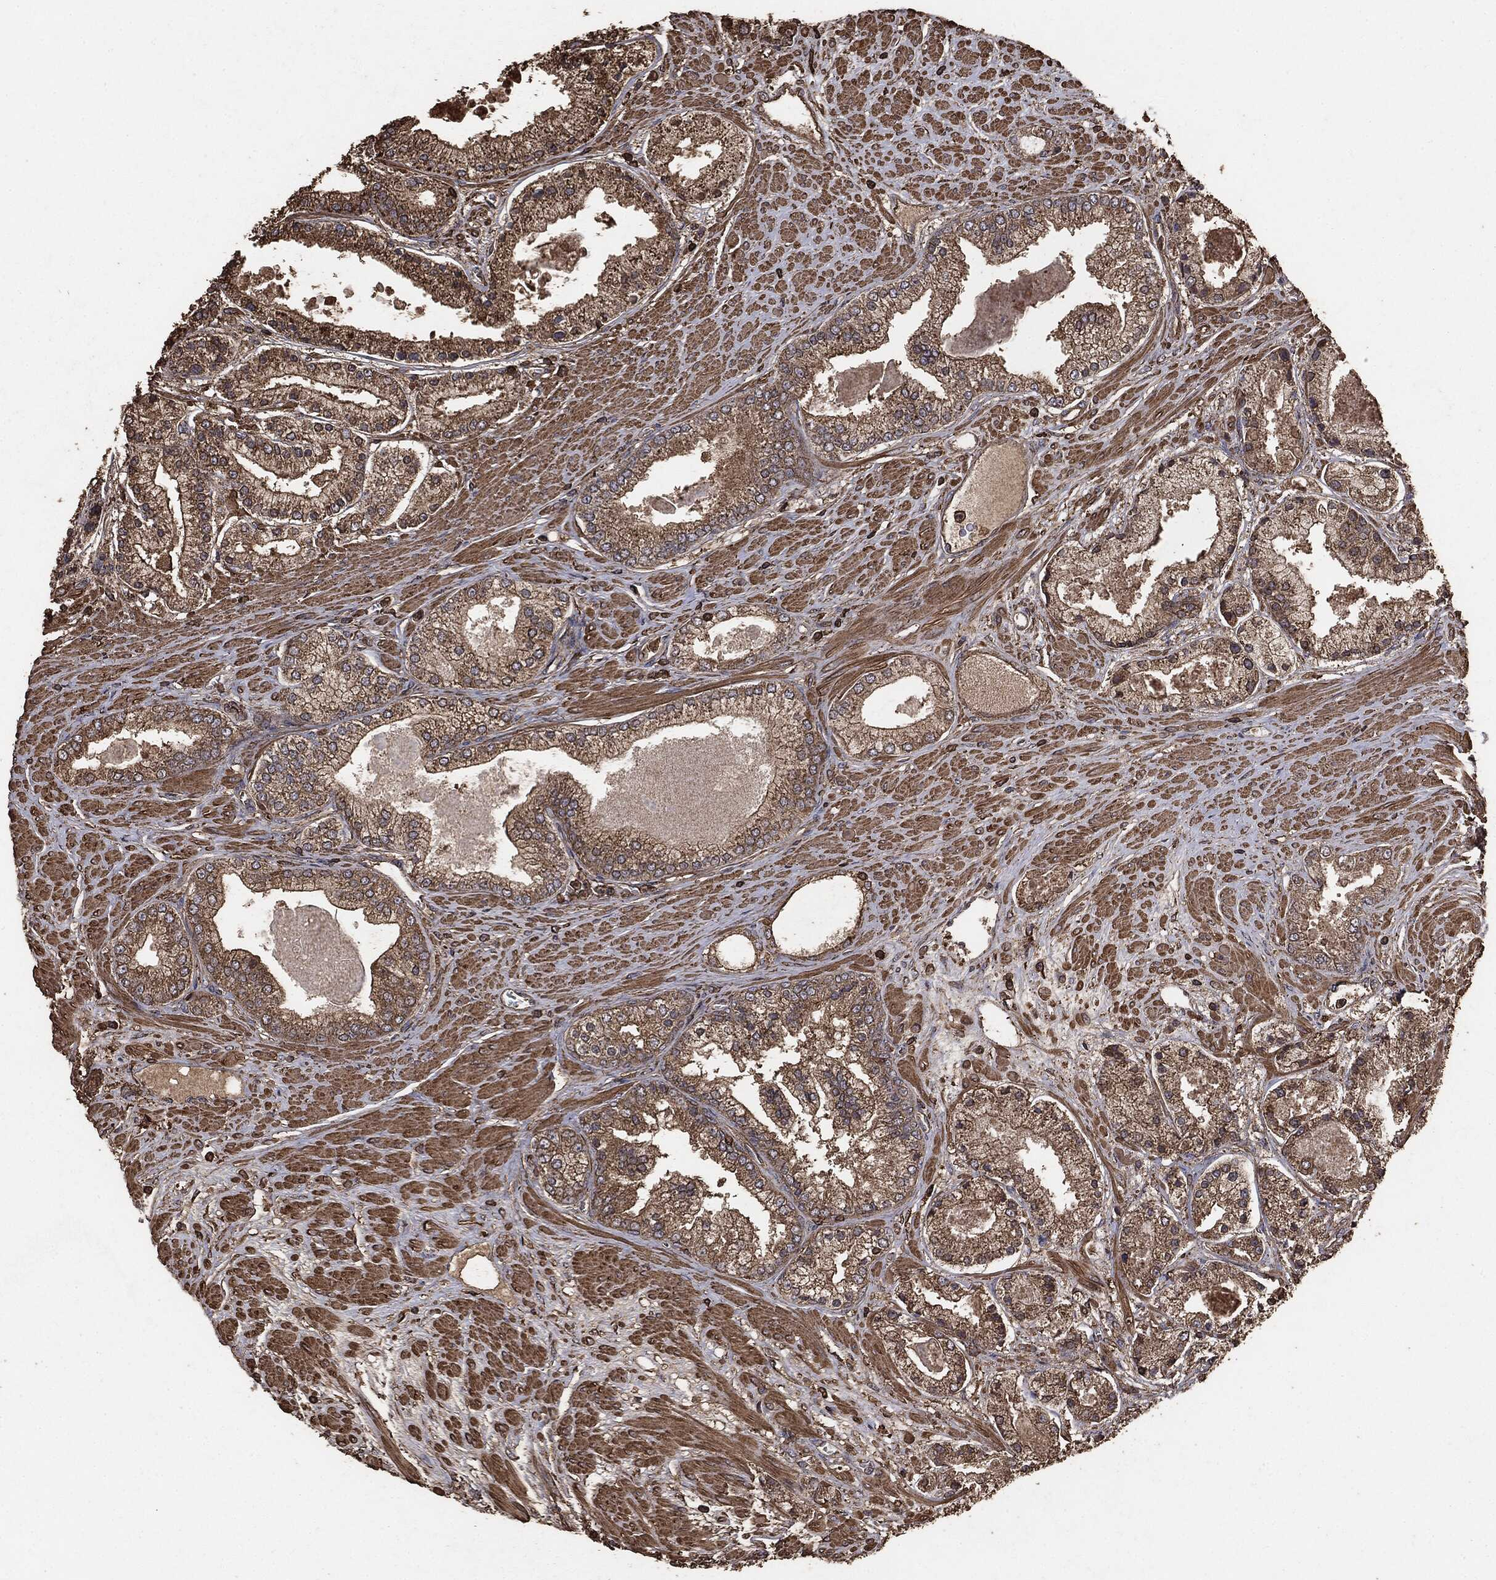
{"staining": {"intensity": "moderate", "quantity": ">75%", "location": "cytoplasmic/membranous"}, "tissue": "prostate cancer", "cell_type": "Tumor cells", "image_type": "cancer", "snomed": [{"axis": "morphology", "description": "Adenocarcinoma, High grade"}, {"axis": "topography", "description": "Prostate"}], "caption": "High-grade adenocarcinoma (prostate) was stained to show a protein in brown. There is medium levels of moderate cytoplasmic/membranous positivity in approximately >75% of tumor cells.", "gene": "MTOR", "patient": {"sex": "male", "age": 67}}